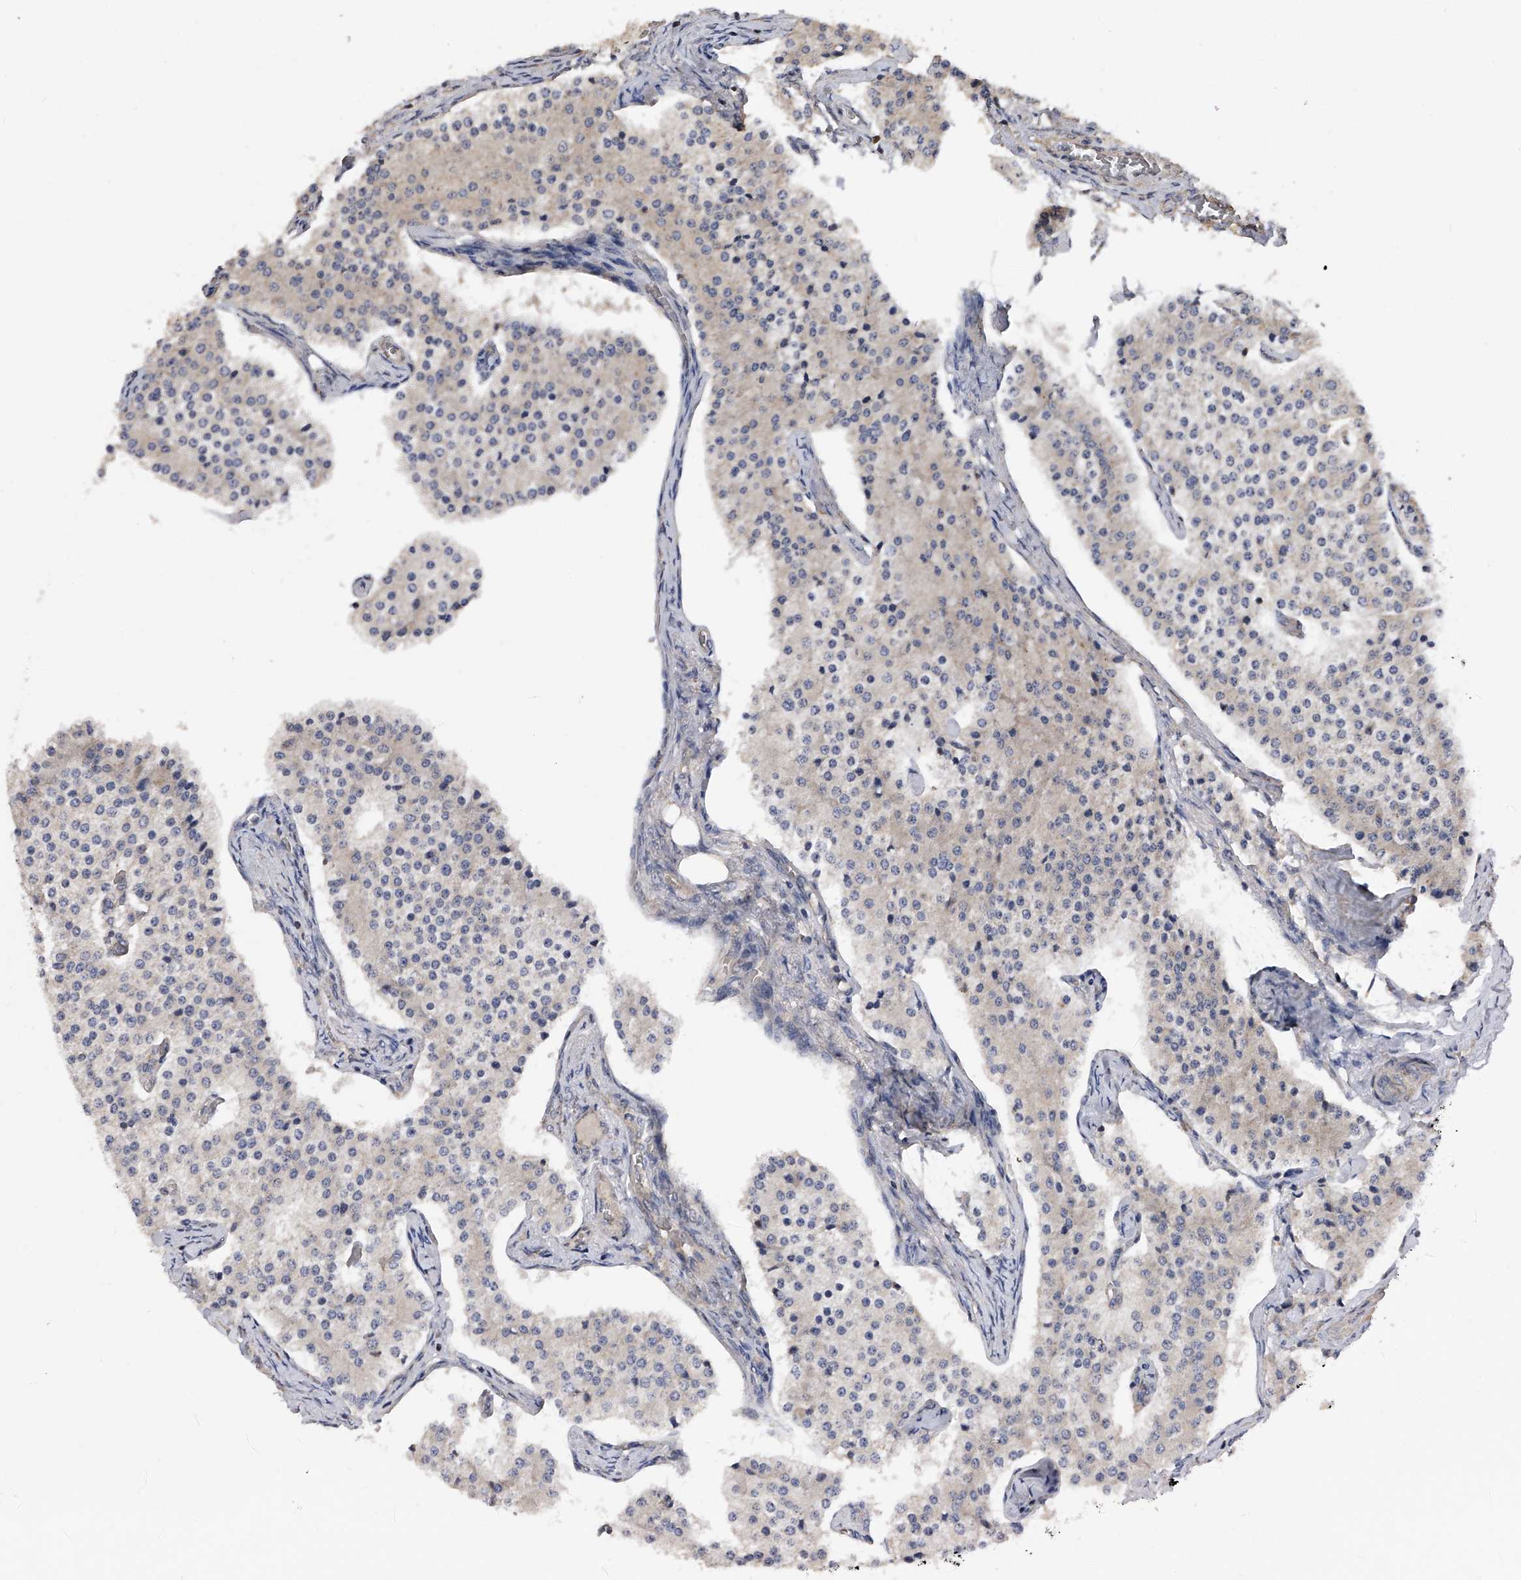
{"staining": {"intensity": "negative", "quantity": "none", "location": "none"}, "tissue": "carcinoid", "cell_type": "Tumor cells", "image_type": "cancer", "snomed": [{"axis": "morphology", "description": "Carcinoid, malignant, NOS"}, {"axis": "topography", "description": "Colon"}], "caption": "The histopathology image displays no significant expression in tumor cells of carcinoid (malignant). The staining was performed using DAB (3,3'-diaminobenzidine) to visualize the protein expression in brown, while the nuclei were stained in blue with hematoxylin (Magnification: 20x).", "gene": "CFAP298", "patient": {"sex": "female", "age": 52}}